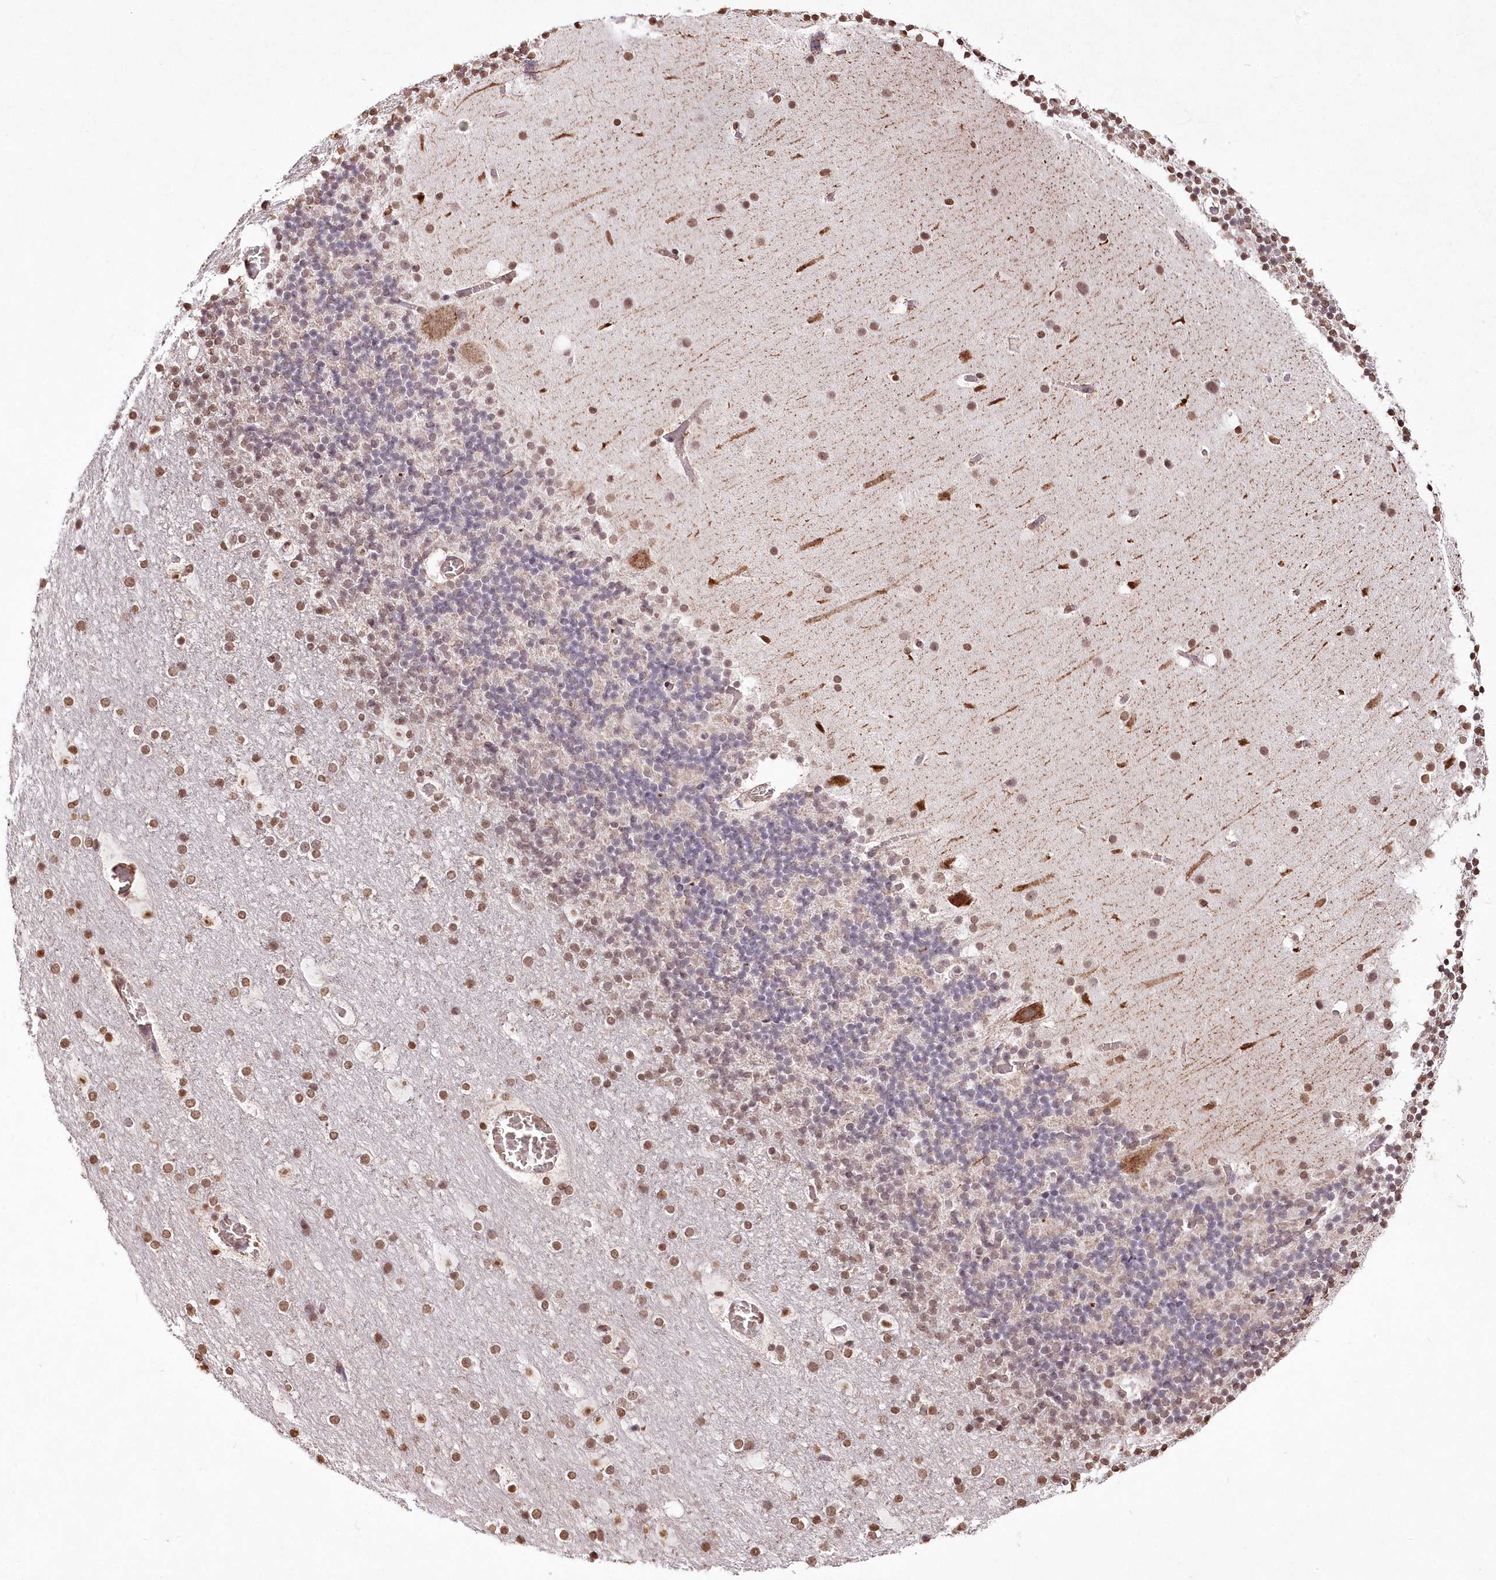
{"staining": {"intensity": "moderate", "quantity": "<25%", "location": "nuclear"}, "tissue": "cerebellum", "cell_type": "Cells in granular layer", "image_type": "normal", "snomed": [{"axis": "morphology", "description": "Normal tissue, NOS"}, {"axis": "topography", "description": "Cerebellum"}], "caption": "DAB (3,3'-diaminobenzidine) immunohistochemical staining of normal human cerebellum shows moderate nuclear protein expression in approximately <25% of cells in granular layer. (DAB (3,3'-diaminobenzidine) IHC, brown staining for protein, blue staining for nuclei).", "gene": "ENSG00000275740", "patient": {"sex": "male", "age": 57}}